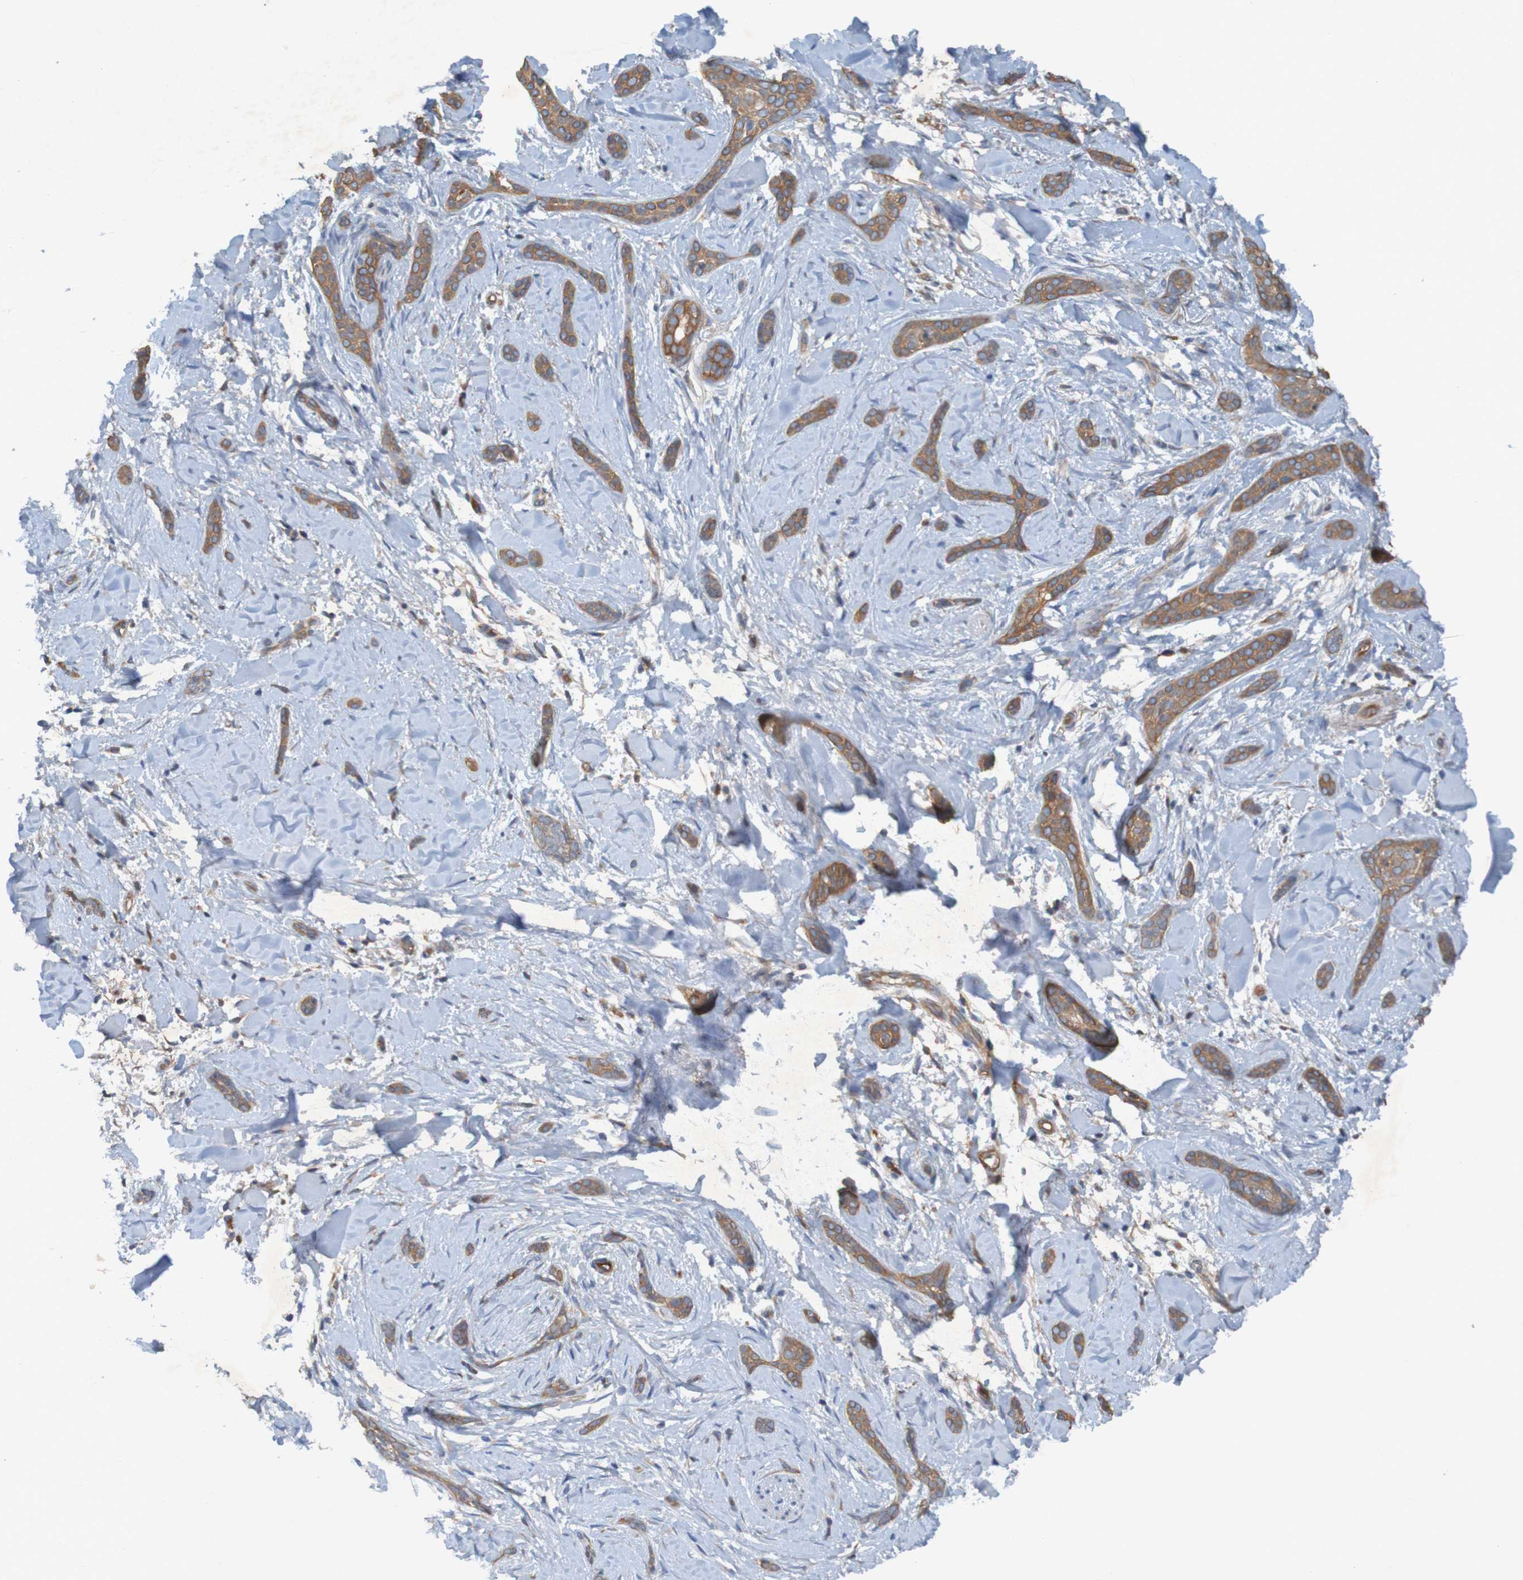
{"staining": {"intensity": "moderate", "quantity": ">75%", "location": "cytoplasmic/membranous"}, "tissue": "skin cancer", "cell_type": "Tumor cells", "image_type": "cancer", "snomed": [{"axis": "morphology", "description": "Basal cell carcinoma"}, {"axis": "morphology", "description": "Adnexal tumor, benign"}, {"axis": "topography", "description": "Skin"}], "caption": "Immunohistochemical staining of human skin cancer shows medium levels of moderate cytoplasmic/membranous staining in about >75% of tumor cells. (DAB (3,3'-diaminobenzidine) IHC, brown staining for protein, blue staining for nuclei).", "gene": "DNAJC4", "patient": {"sex": "female", "age": 42}}